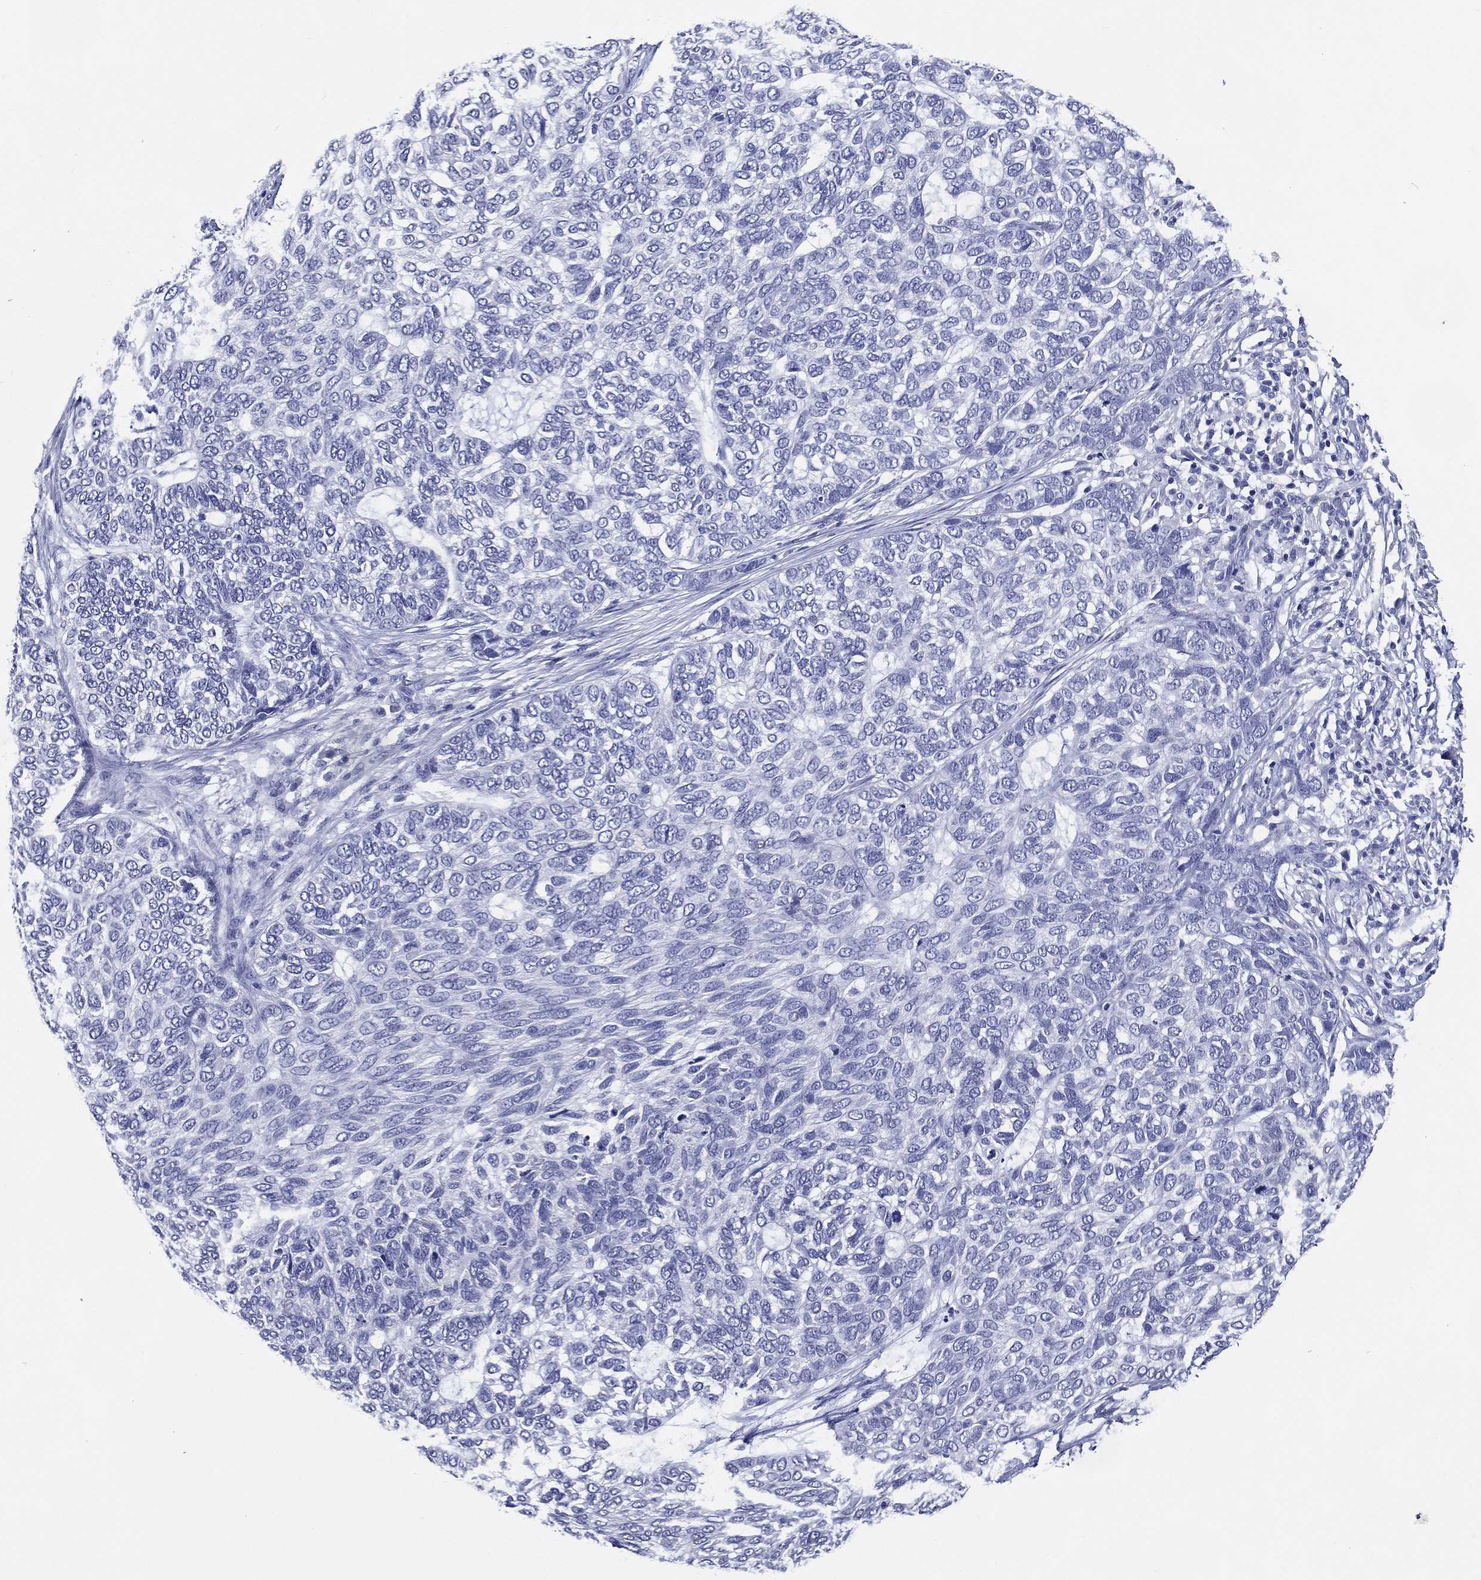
{"staining": {"intensity": "negative", "quantity": "none", "location": "none"}, "tissue": "skin cancer", "cell_type": "Tumor cells", "image_type": "cancer", "snomed": [{"axis": "morphology", "description": "Basal cell carcinoma"}, {"axis": "topography", "description": "Skin"}], "caption": "The histopathology image displays no staining of tumor cells in skin cancer. Brightfield microscopy of IHC stained with DAB (3,3'-diaminobenzidine) (brown) and hematoxylin (blue), captured at high magnification.", "gene": "ACE2", "patient": {"sex": "female", "age": 65}}